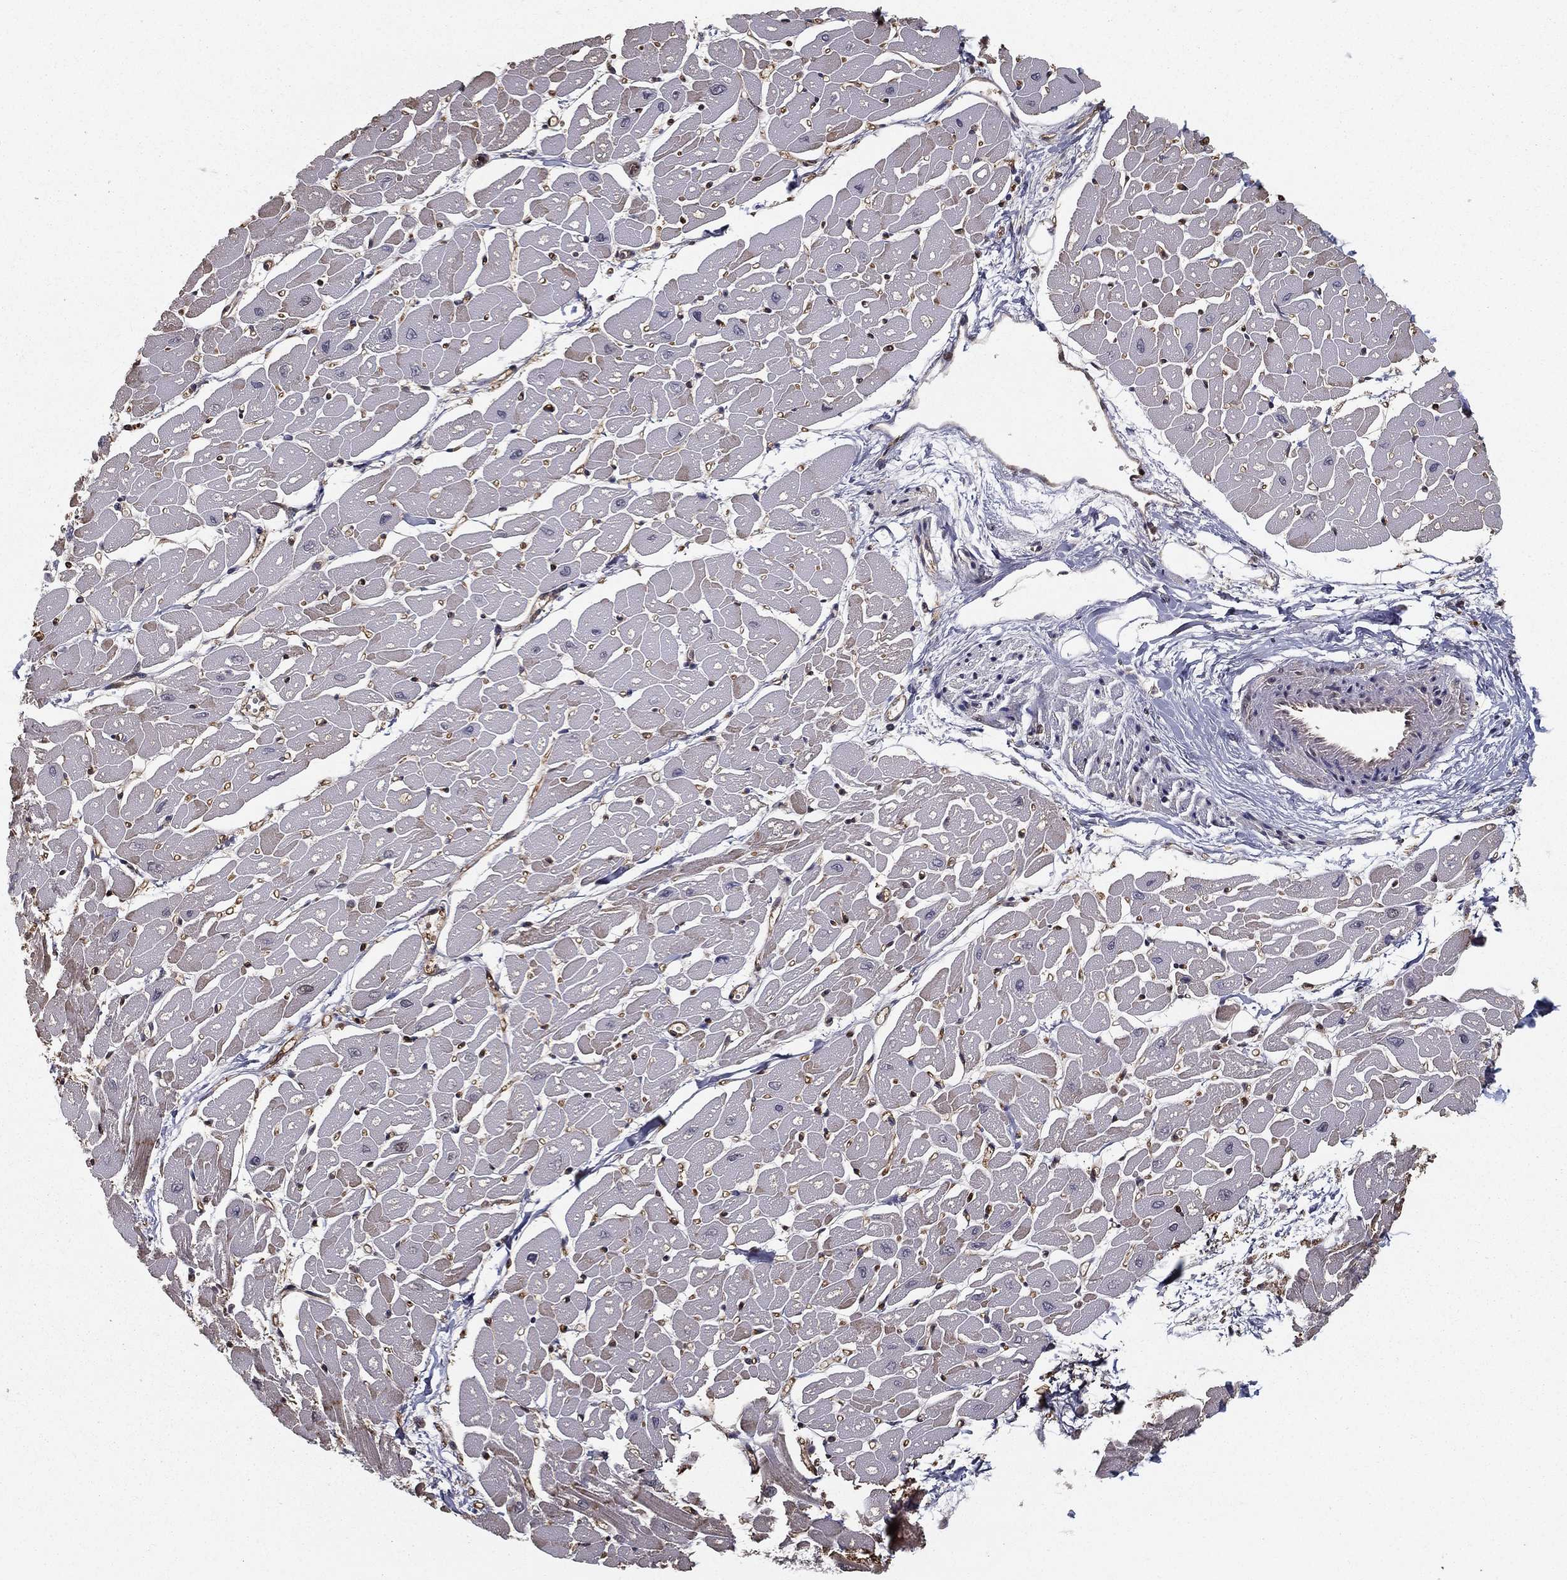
{"staining": {"intensity": "weak", "quantity": "<25%", "location": "cytoplasmic/membranous"}, "tissue": "heart muscle", "cell_type": "Cardiomyocytes", "image_type": "normal", "snomed": [{"axis": "morphology", "description": "Normal tissue, NOS"}, {"axis": "topography", "description": "Heart"}], "caption": "IHC micrograph of normal human heart muscle stained for a protein (brown), which exhibits no positivity in cardiomyocytes.", "gene": "SLC6A6", "patient": {"sex": "male", "age": 57}}